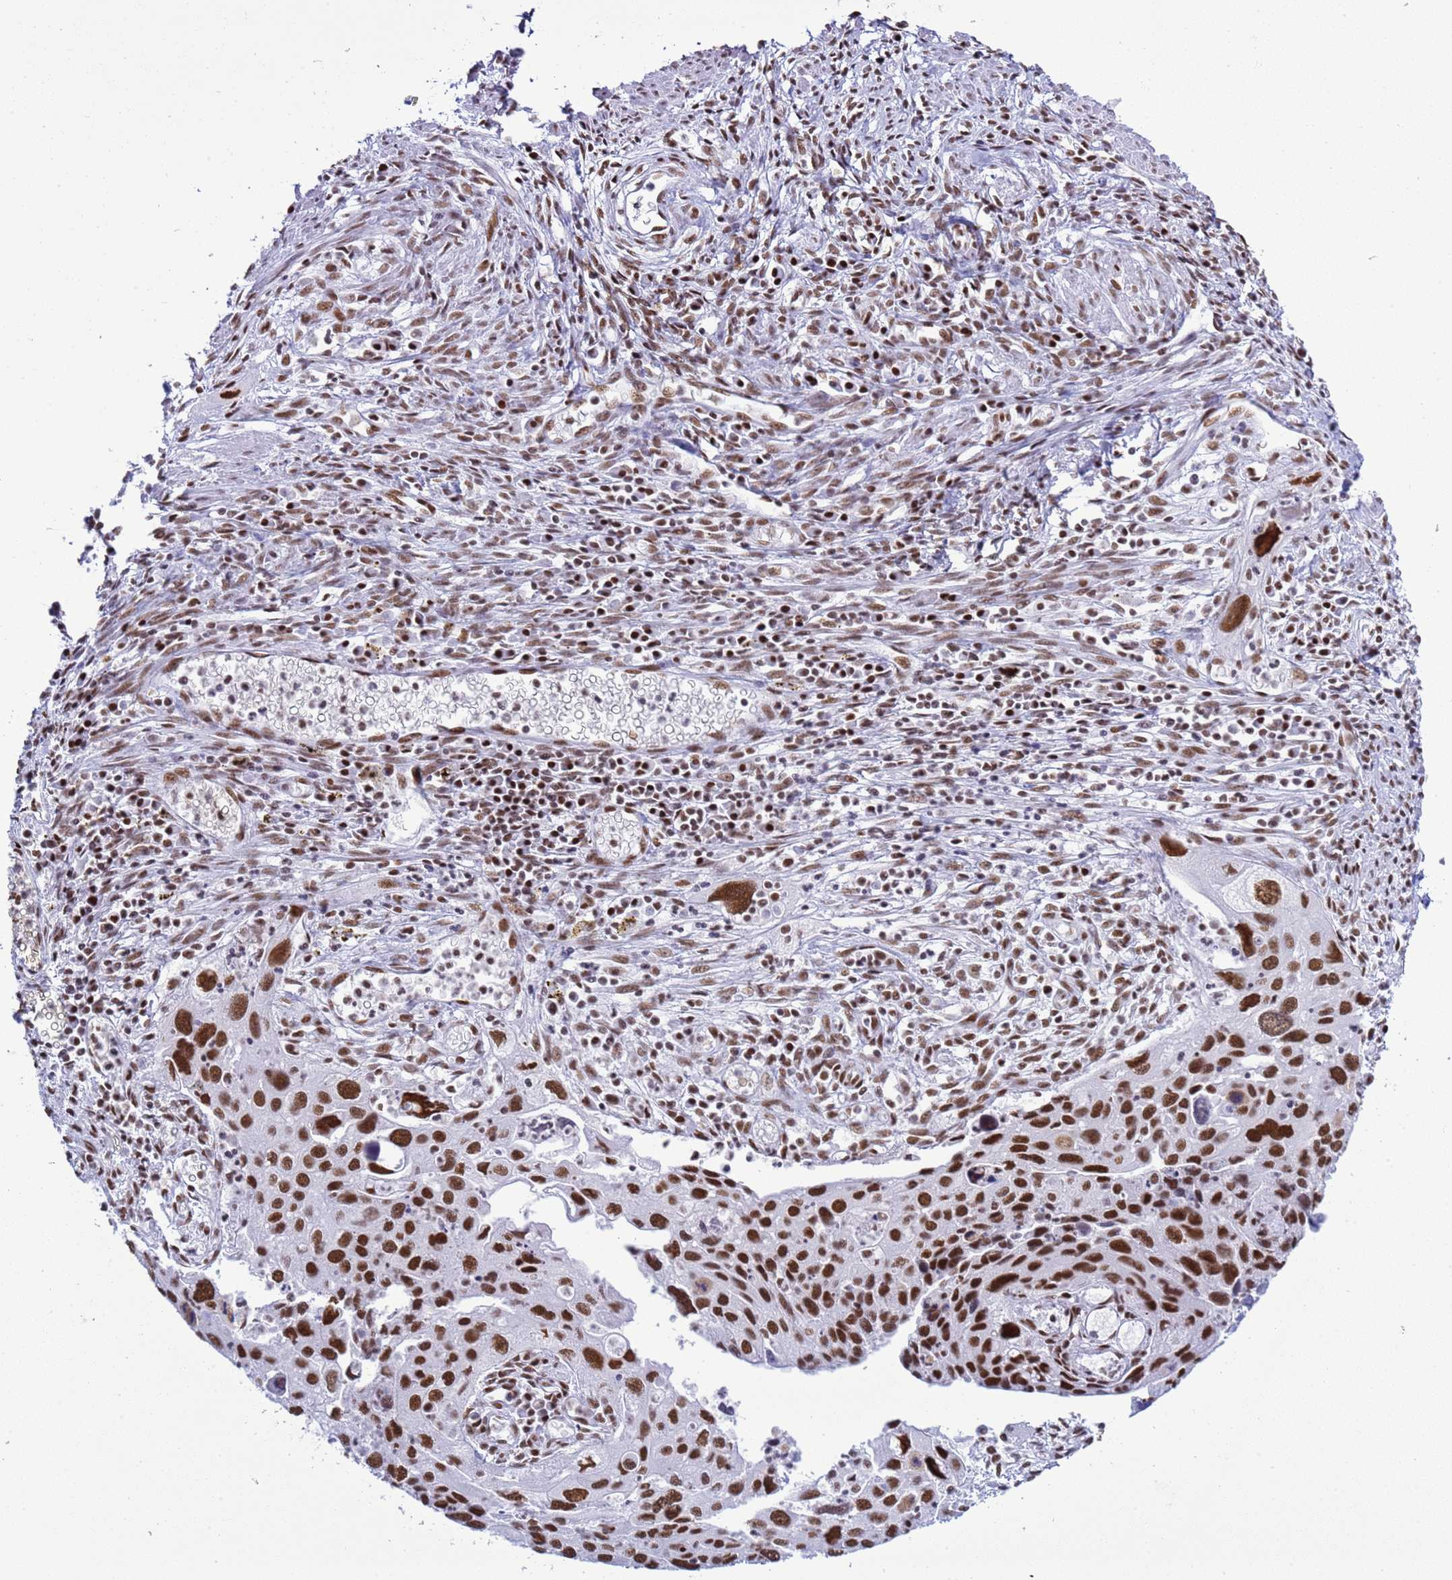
{"staining": {"intensity": "strong", "quantity": ">75%", "location": "nuclear"}, "tissue": "cervical cancer", "cell_type": "Tumor cells", "image_type": "cancer", "snomed": [{"axis": "morphology", "description": "Squamous cell carcinoma, NOS"}, {"axis": "topography", "description": "Cervix"}], "caption": "Human cervical squamous cell carcinoma stained with a protein marker displays strong staining in tumor cells.", "gene": "RALY", "patient": {"sex": "female", "age": 55}}